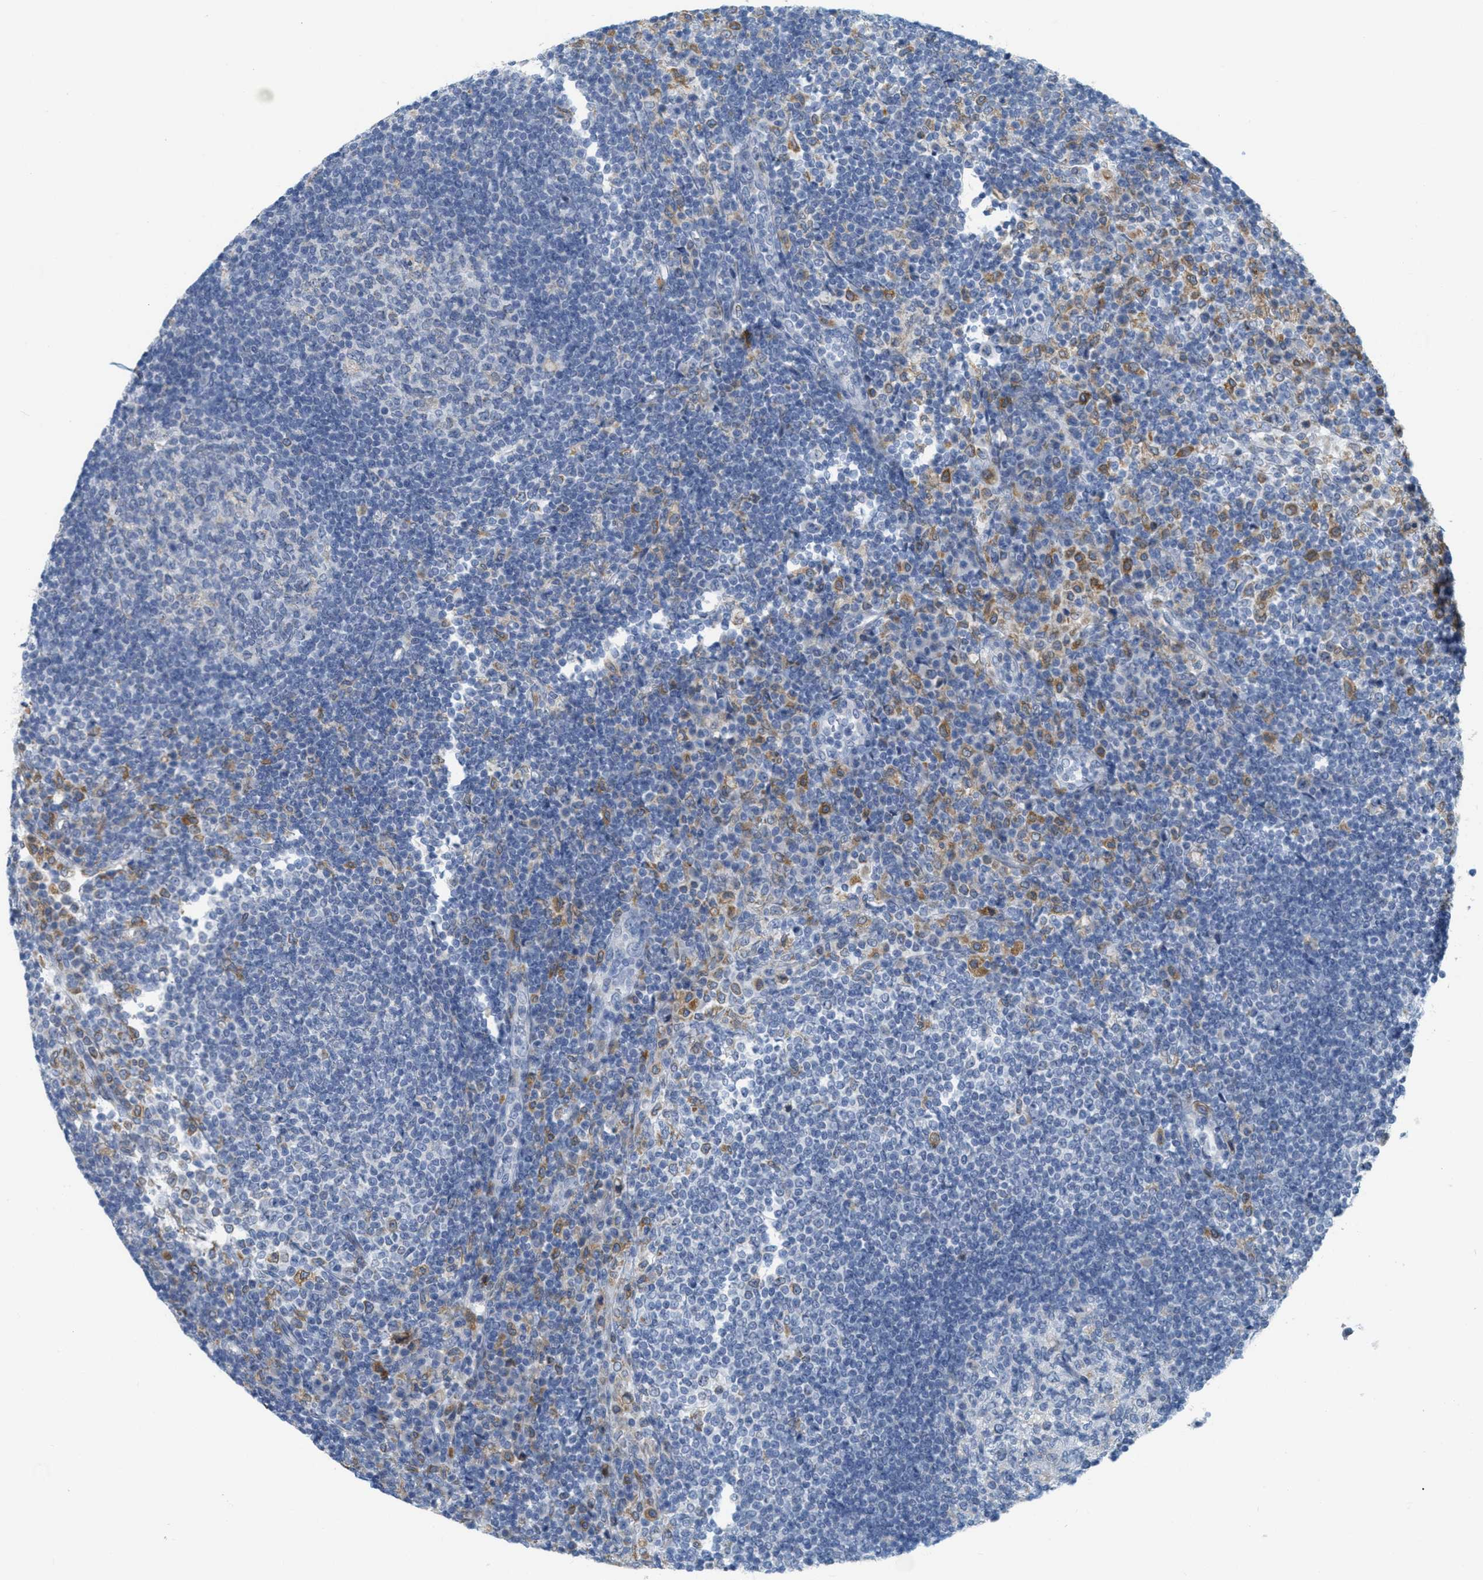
{"staining": {"intensity": "negative", "quantity": "none", "location": "none"}, "tissue": "lymph node", "cell_type": "Germinal center cells", "image_type": "normal", "snomed": [{"axis": "morphology", "description": "Normal tissue, NOS"}, {"axis": "topography", "description": "Lymph node"}], "caption": "Immunohistochemistry (IHC) micrograph of normal lymph node: lymph node stained with DAB shows no significant protein staining in germinal center cells. (Immunohistochemistry, brightfield microscopy, high magnification).", "gene": "TEX264", "patient": {"sex": "female", "age": 53}}